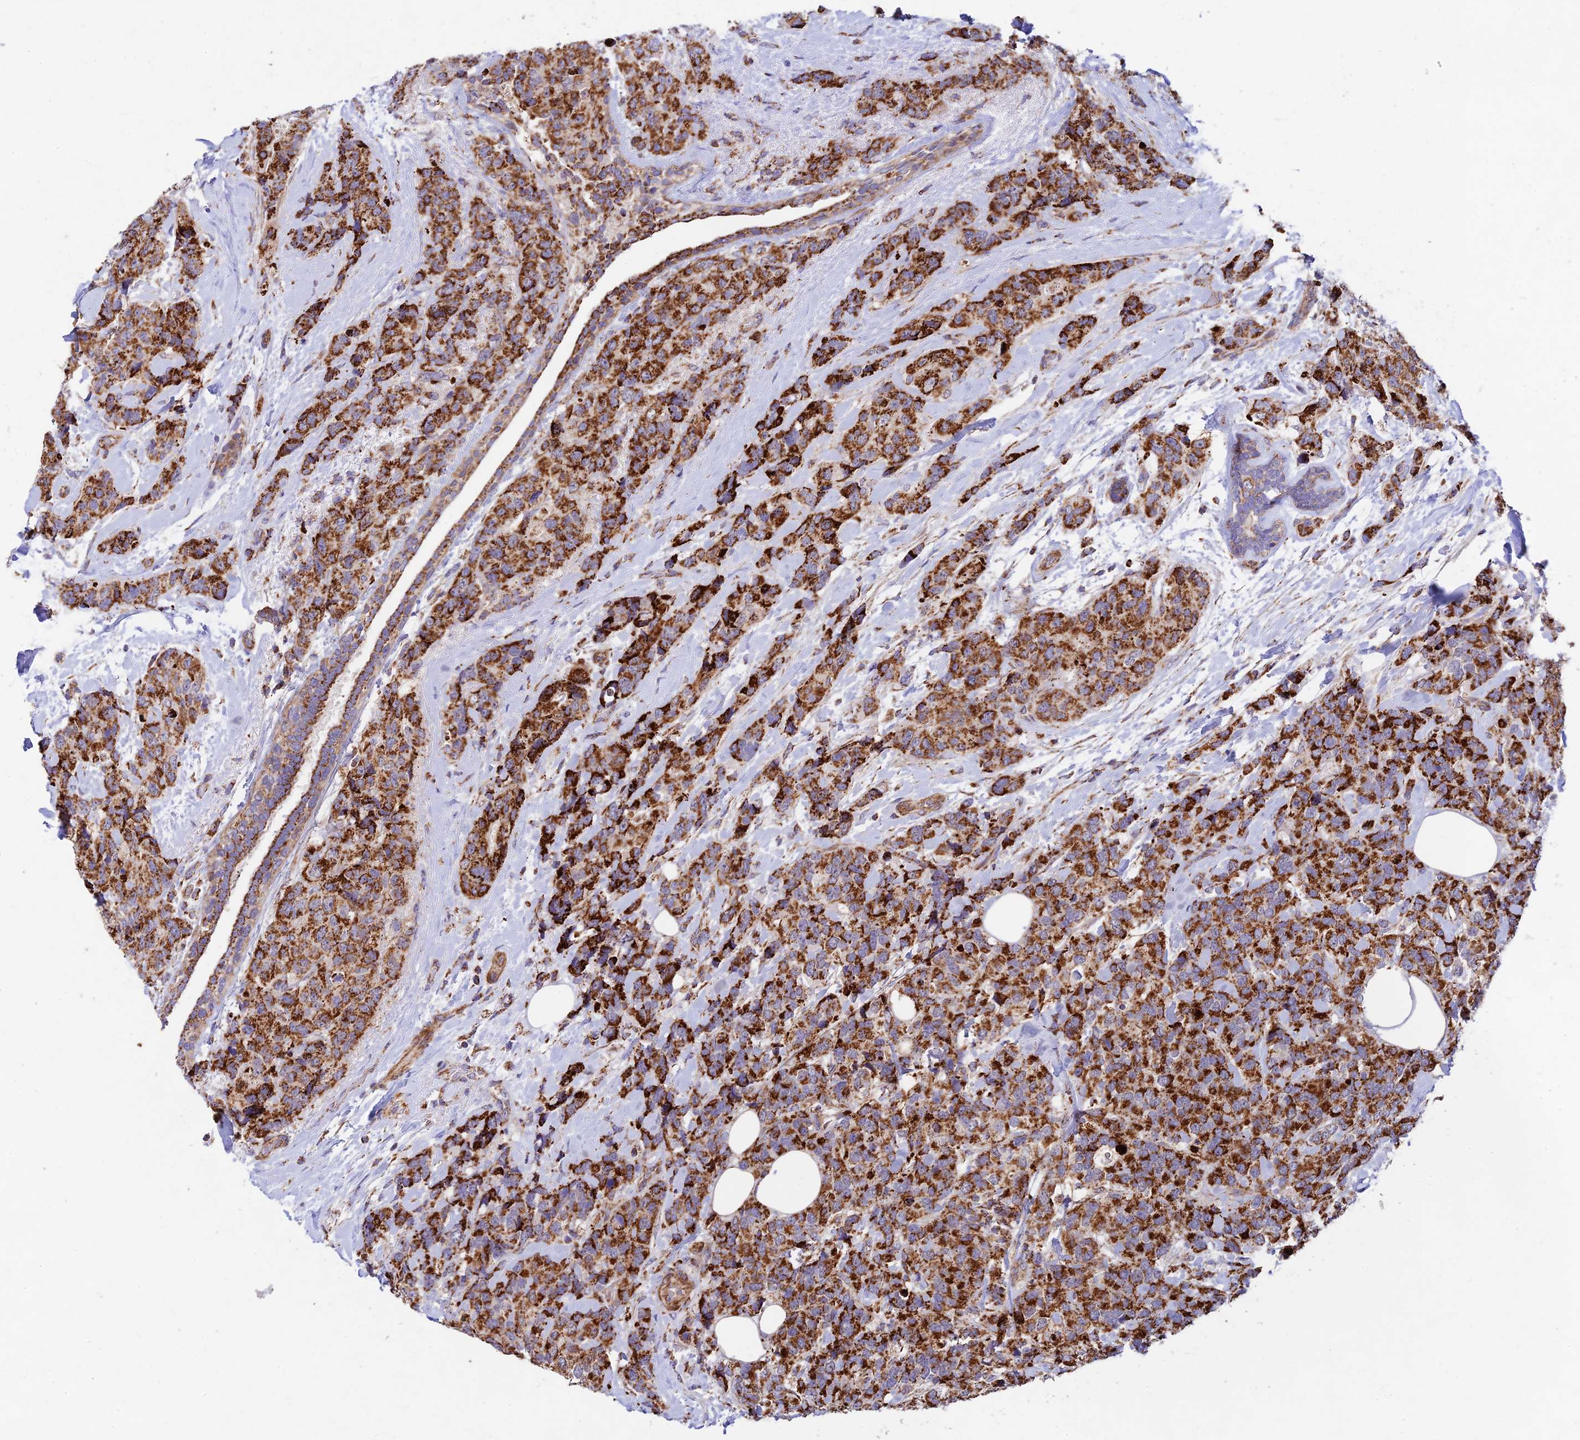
{"staining": {"intensity": "strong", "quantity": ">75%", "location": "cytoplasmic/membranous"}, "tissue": "breast cancer", "cell_type": "Tumor cells", "image_type": "cancer", "snomed": [{"axis": "morphology", "description": "Lobular carcinoma"}, {"axis": "topography", "description": "Breast"}], "caption": "The immunohistochemical stain highlights strong cytoplasmic/membranous expression in tumor cells of breast cancer (lobular carcinoma) tissue.", "gene": "KHDC3L", "patient": {"sex": "female", "age": 59}}